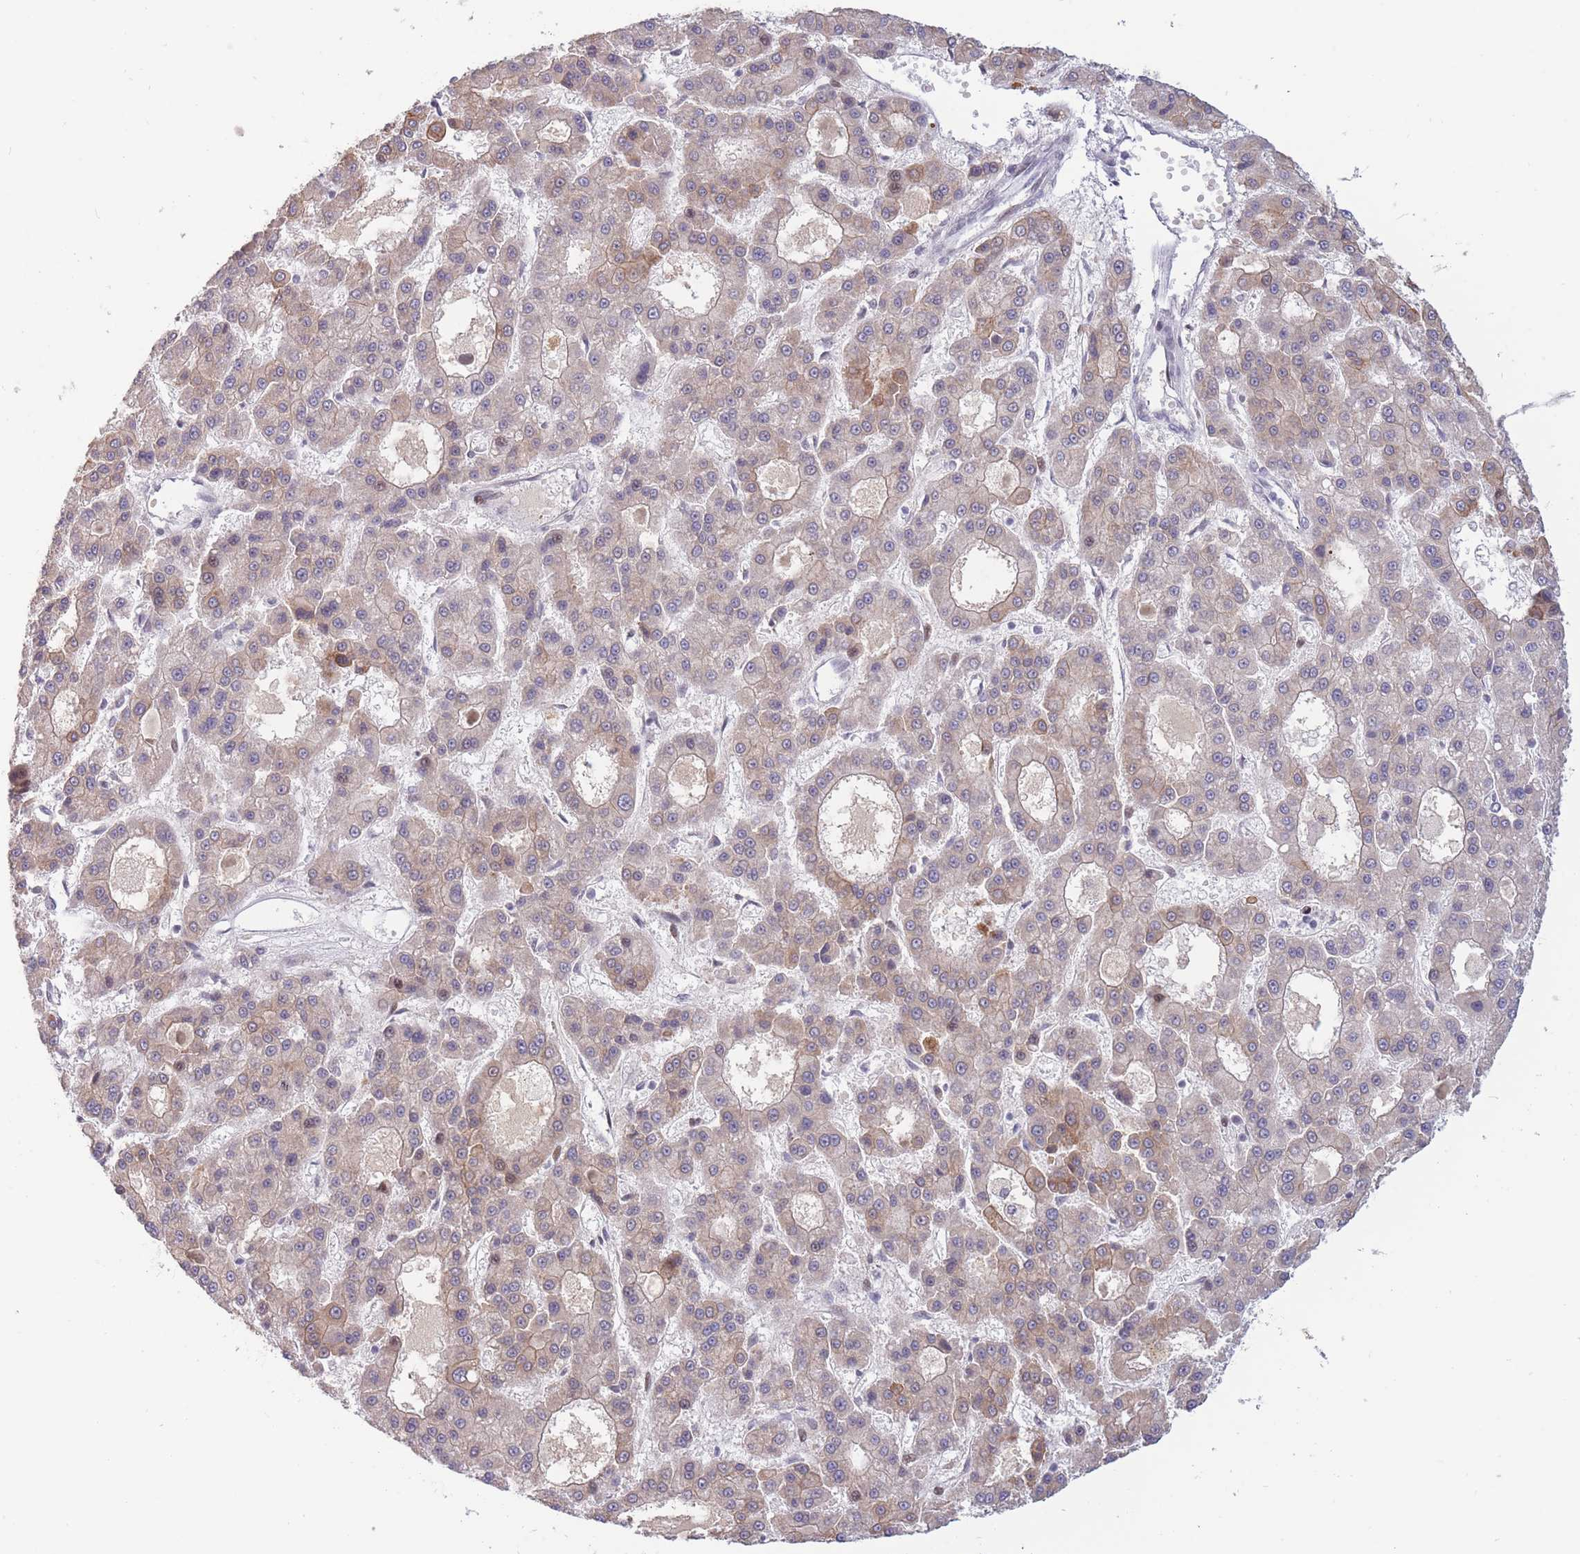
{"staining": {"intensity": "weak", "quantity": "<25%", "location": "cytoplasmic/membranous,nuclear"}, "tissue": "liver cancer", "cell_type": "Tumor cells", "image_type": "cancer", "snomed": [{"axis": "morphology", "description": "Carcinoma, Hepatocellular, NOS"}, {"axis": "topography", "description": "Liver"}], "caption": "Immunohistochemical staining of liver cancer shows no significant positivity in tumor cells.", "gene": "TARBP2", "patient": {"sex": "male", "age": 70}}